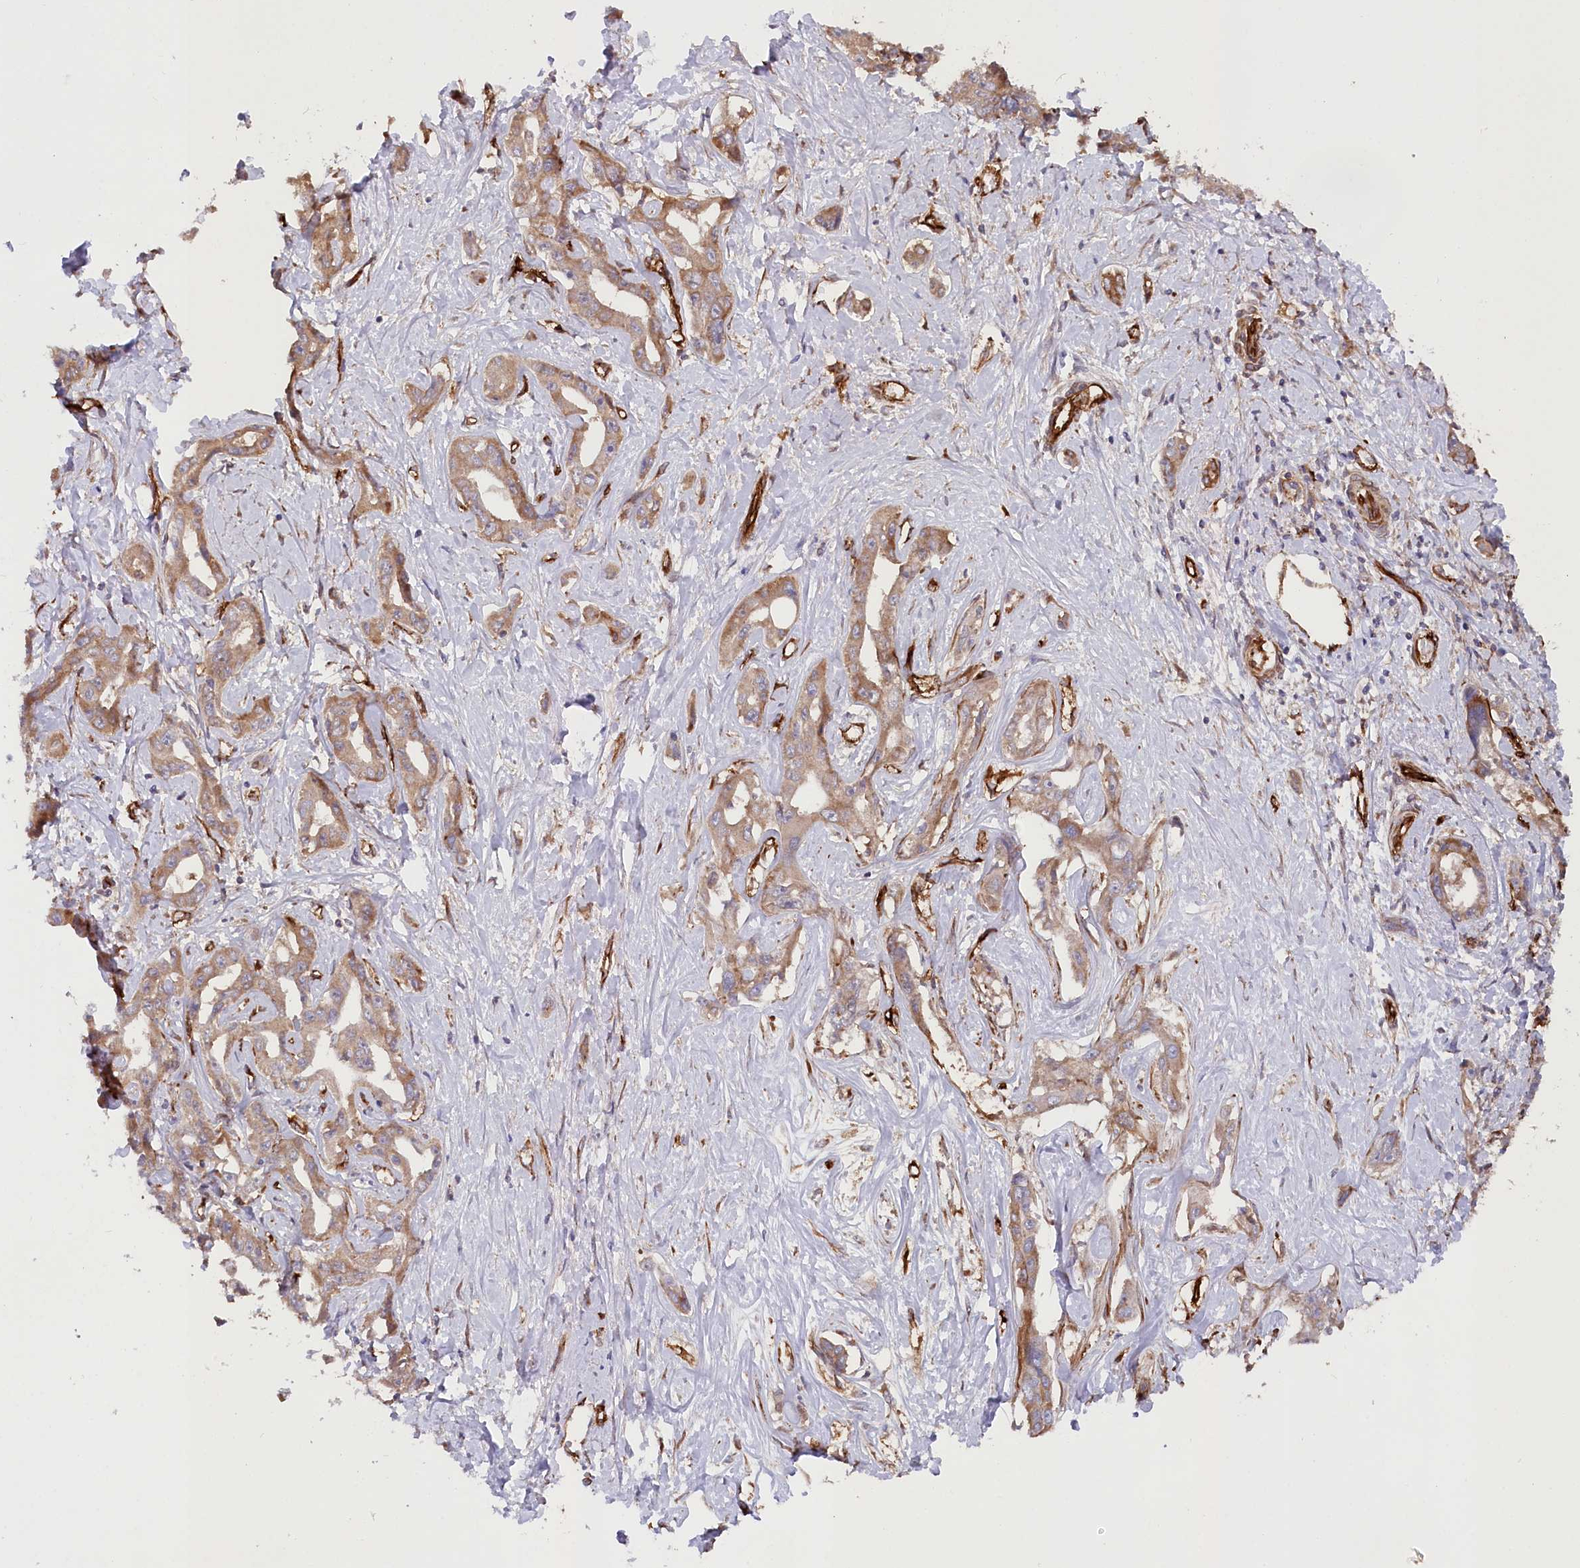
{"staining": {"intensity": "moderate", "quantity": ">75%", "location": "cytoplasmic/membranous"}, "tissue": "liver cancer", "cell_type": "Tumor cells", "image_type": "cancer", "snomed": [{"axis": "morphology", "description": "Cholangiocarcinoma"}, {"axis": "topography", "description": "Liver"}], "caption": "Tumor cells display medium levels of moderate cytoplasmic/membranous expression in about >75% of cells in human liver cancer (cholangiocarcinoma). The staining was performed using DAB (3,3'-diaminobenzidine) to visualize the protein expression in brown, while the nuclei were stained in blue with hematoxylin (Magnification: 20x).", "gene": "MTPAP", "patient": {"sex": "male", "age": 59}}